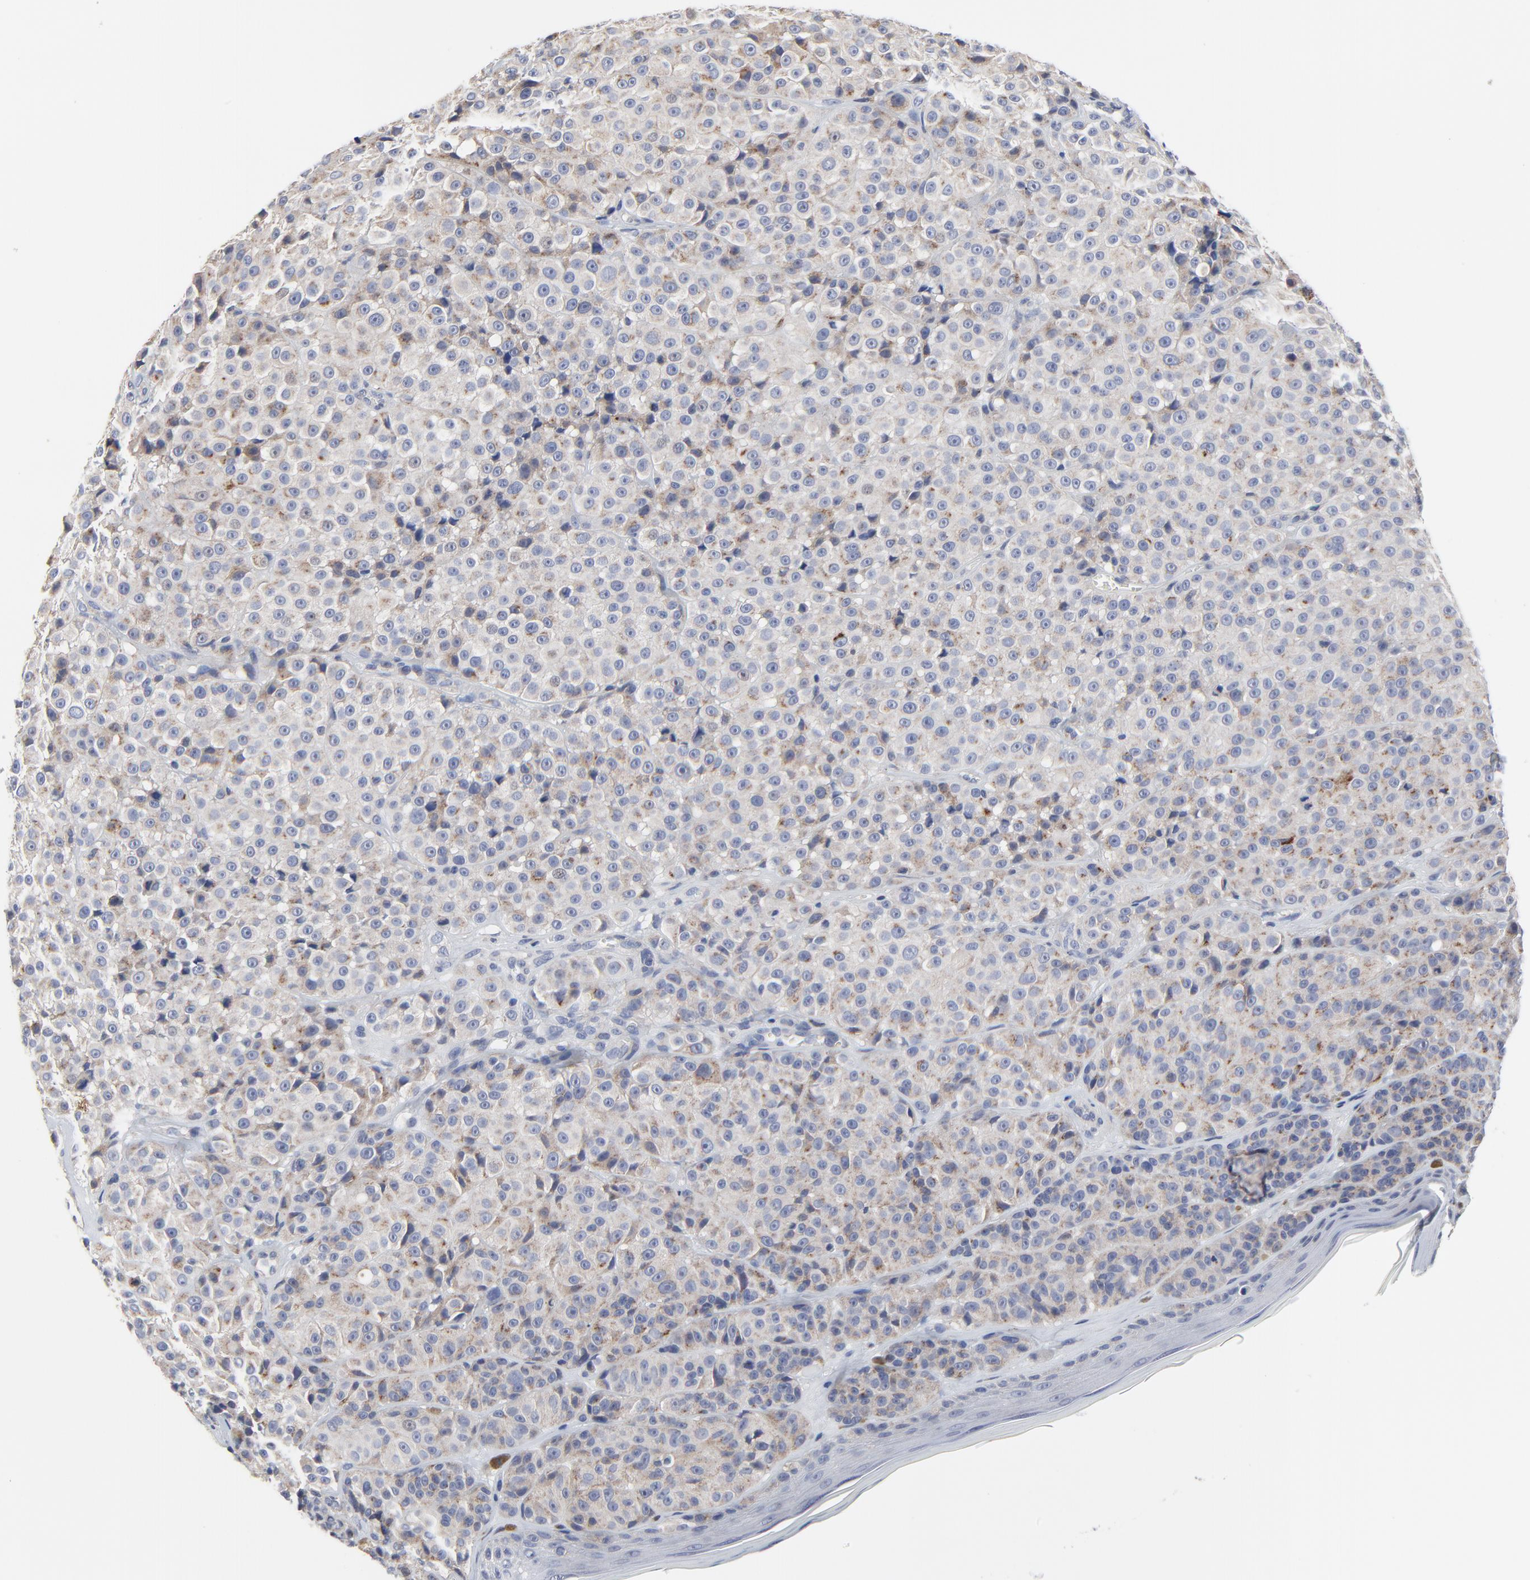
{"staining": {"intensity": "weak", "quantity": "25%-75%", "location": "cytoplasmic/membranous"}, "tissue": "melanoma", "cell_type": "Tumor cells", "image_type": "cancer", "snomed": [{"axis": "morphology", "description": "Malignant melanoma, NOS"}, {"axis": "topography", "description": "Skin"}], "caption": "Immunohistochemical staining of human melanoma demonstrates weak cytoplasmic/membranous protein positivity in about 25%-75% of tumor cells.", "gene": "DHRSX", "patient": {"sex": "female", "age": 75}}